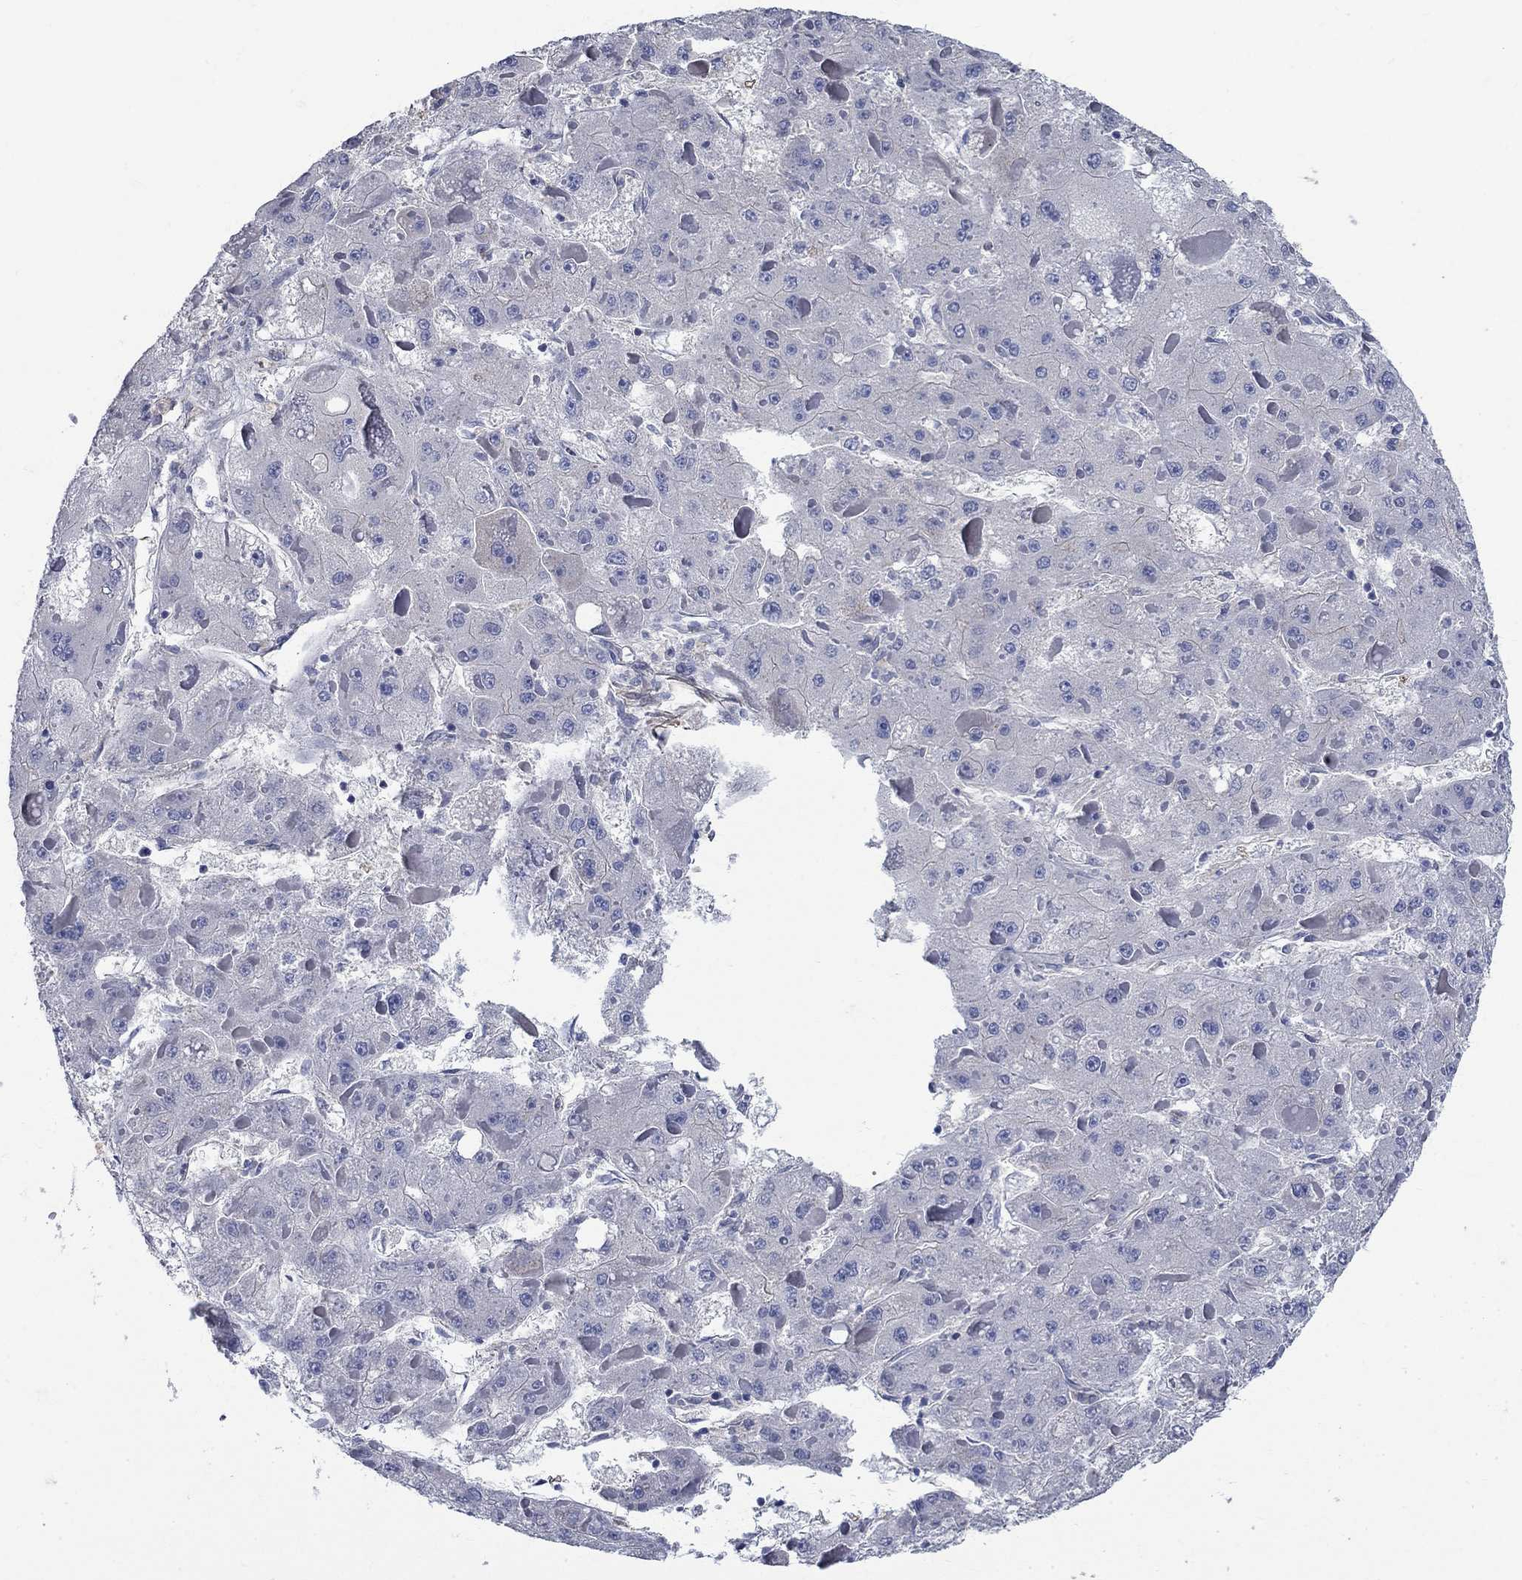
{"staining": {"intensity": "negative", "quantity": "none", "location": "none"}, "tissue": "liver cancer", "cell_type": "Tumor cells", "image_type": "cancer", "snomed": [{"axis": "morphology", "description": "Carcinoma, Hepatocellular, NOS"}, {"axis": "topography", "description": "Liver"}], "caption": "This is an IHC photomicrograph of liver cancer. There is no expression in tumor cells.", "gene": "FLNC", "patient": {"sex": "female", "age": 73}}